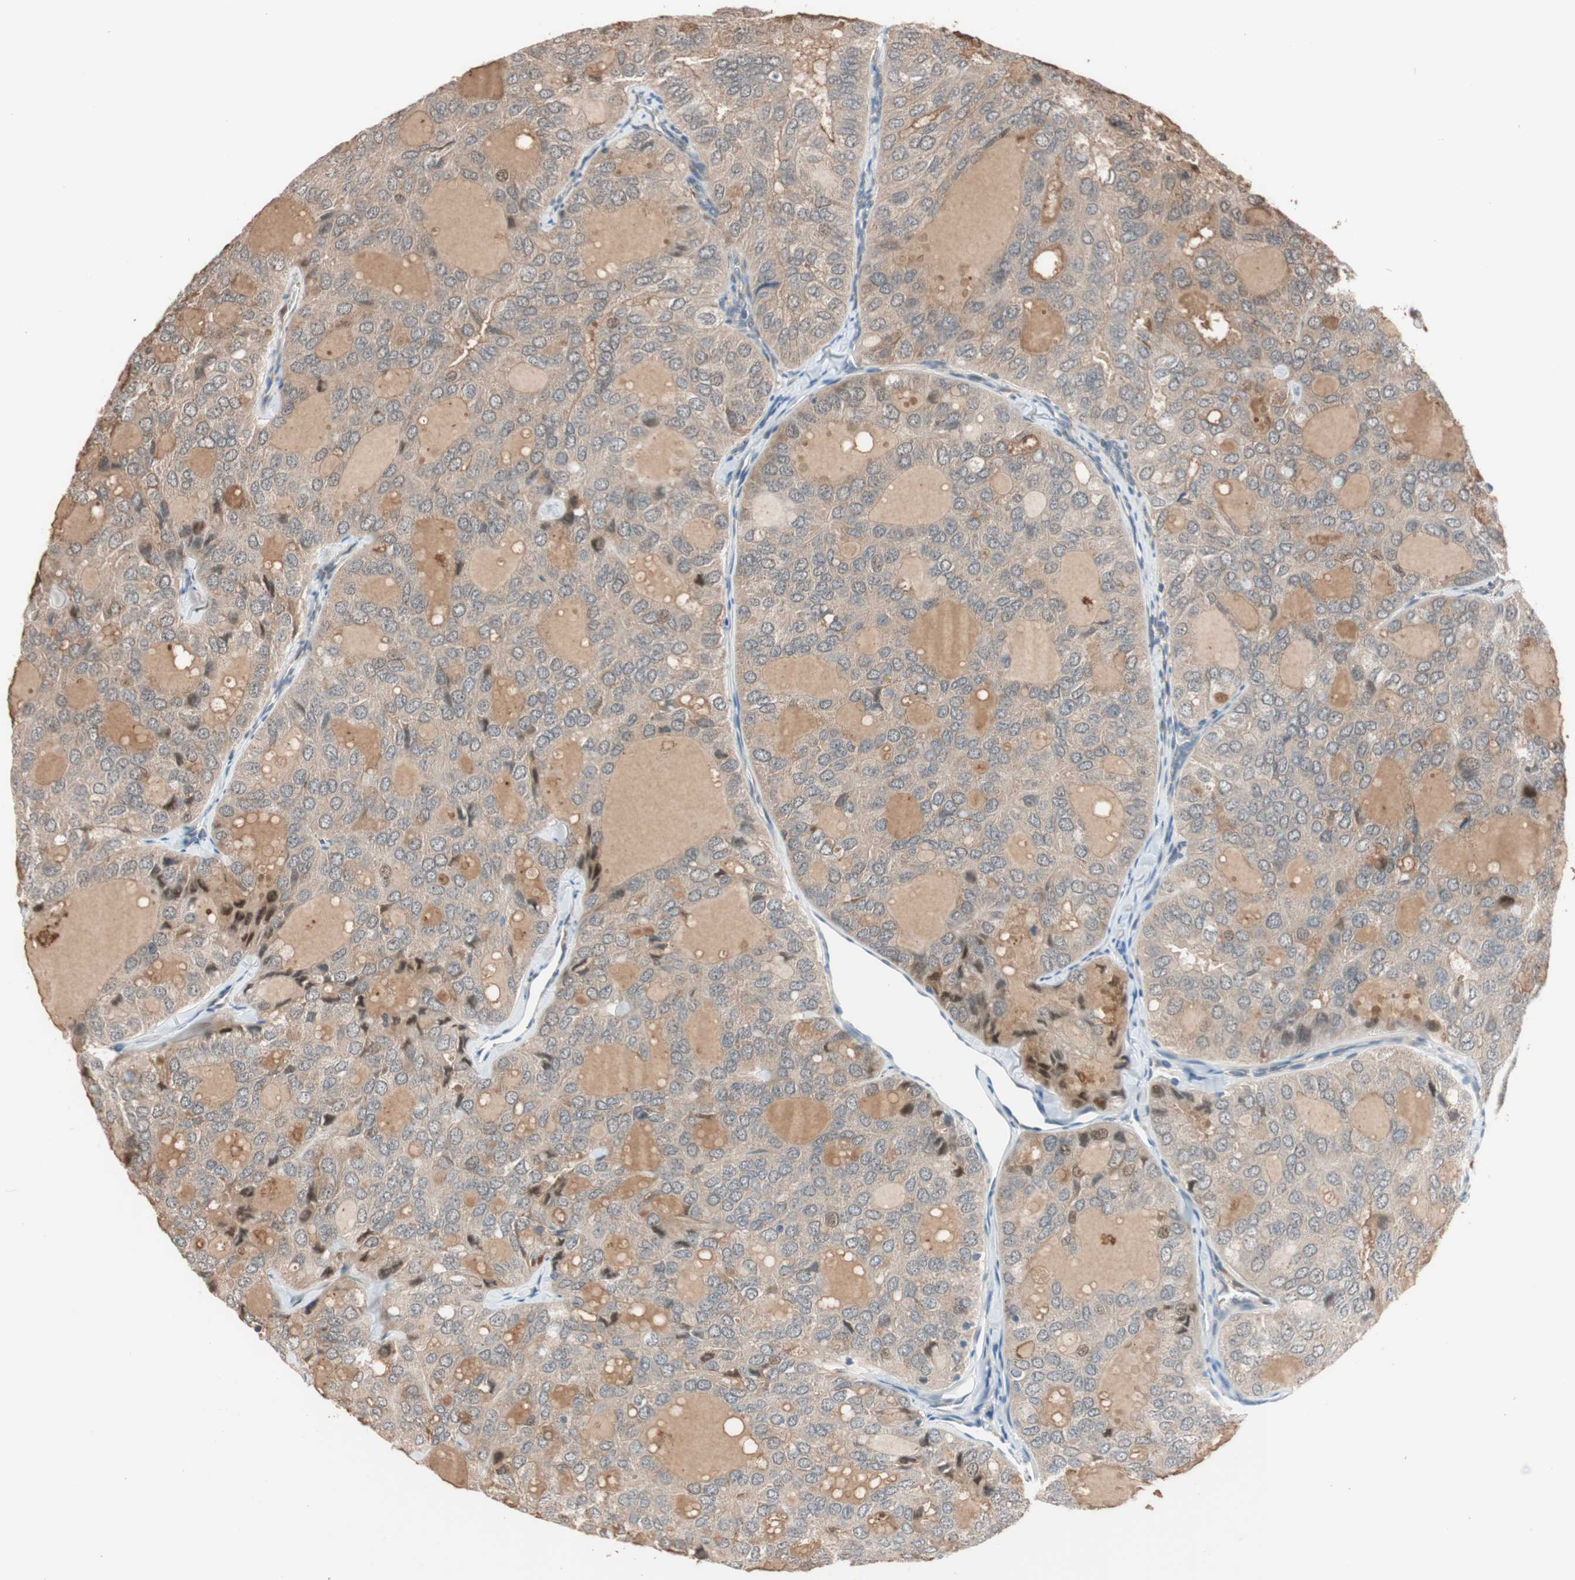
{"staining": {"intensity": "weak", "quantity": "25%-75%", "location": "cytoplasmic/membranous"}, "tissue": "thyroid cancer", "cell_type": "Tumor cells", "image_type": "cancer", "snomed": [{"axis": "morphology", "description": "Follicular adenoma carcinoma, NOS"}, {"axis": "topography", "description": "Thyroid gland"}], "caption": "Thyroid follicular adenoma carcinoma tissue shows weak cytoplasmic/membranous expression in approximately 25%-75% of tumor cells (DAB IHC, brown staining for protein, blue staining for nuclei).", "gene": "PIK3R3", "patient": {"sex": "male", "age": 75}}